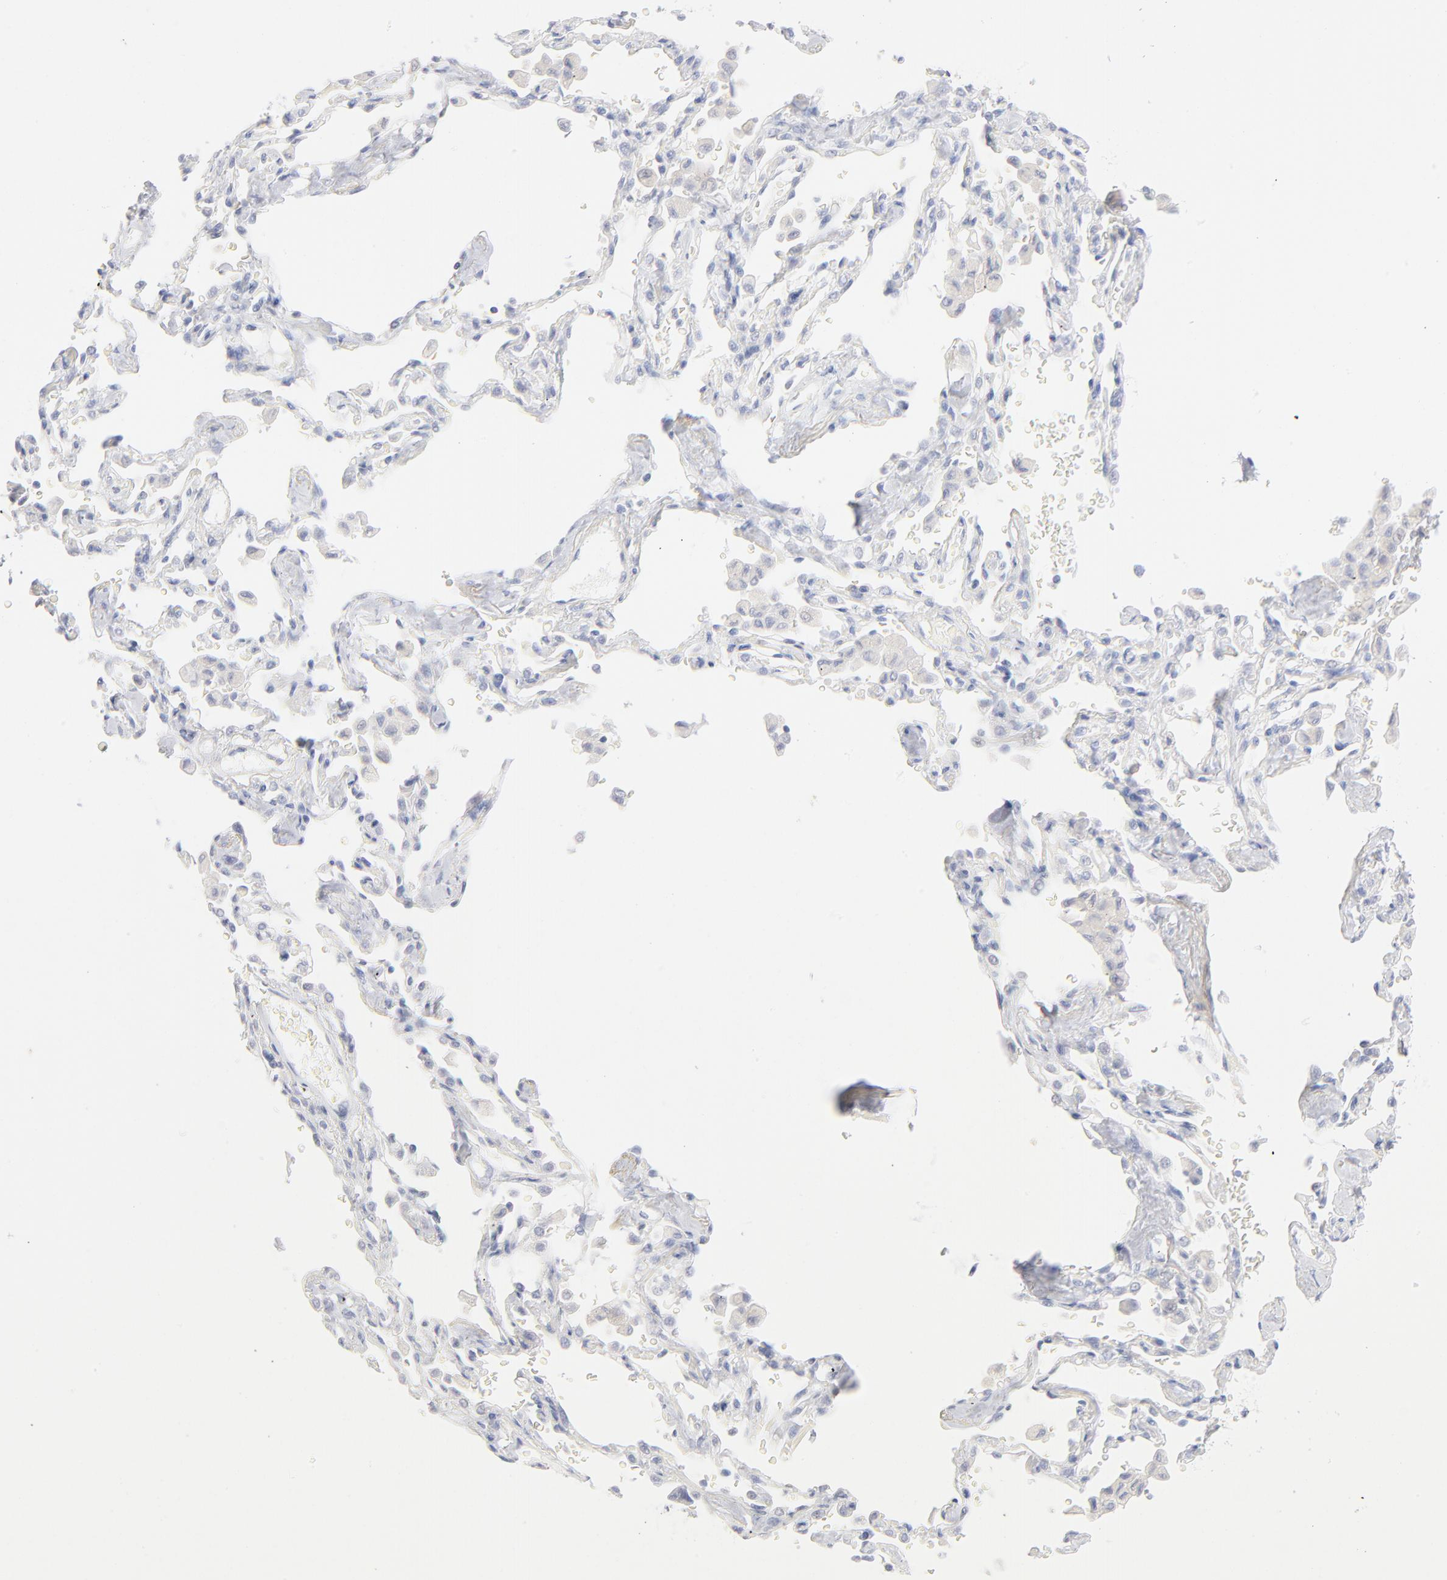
{"staining": {"intensity": "negative", "quantity": "none", "location": "none"}, "tissue": "lung cancer", "cell_type": "Tumor cells", "image_type": "cancer", "snomed": [{"axis": "morphology", "description": "Adenocarcinoma, NOS"}, {"axis": "topography", "description": "Lung"}], "caption": "Lung cancer was stained to show a protein in brown. There is no significant expression in tumor cells.", "gene": "ONECUT1", "patient": {"sex": "female", "age": 64}}